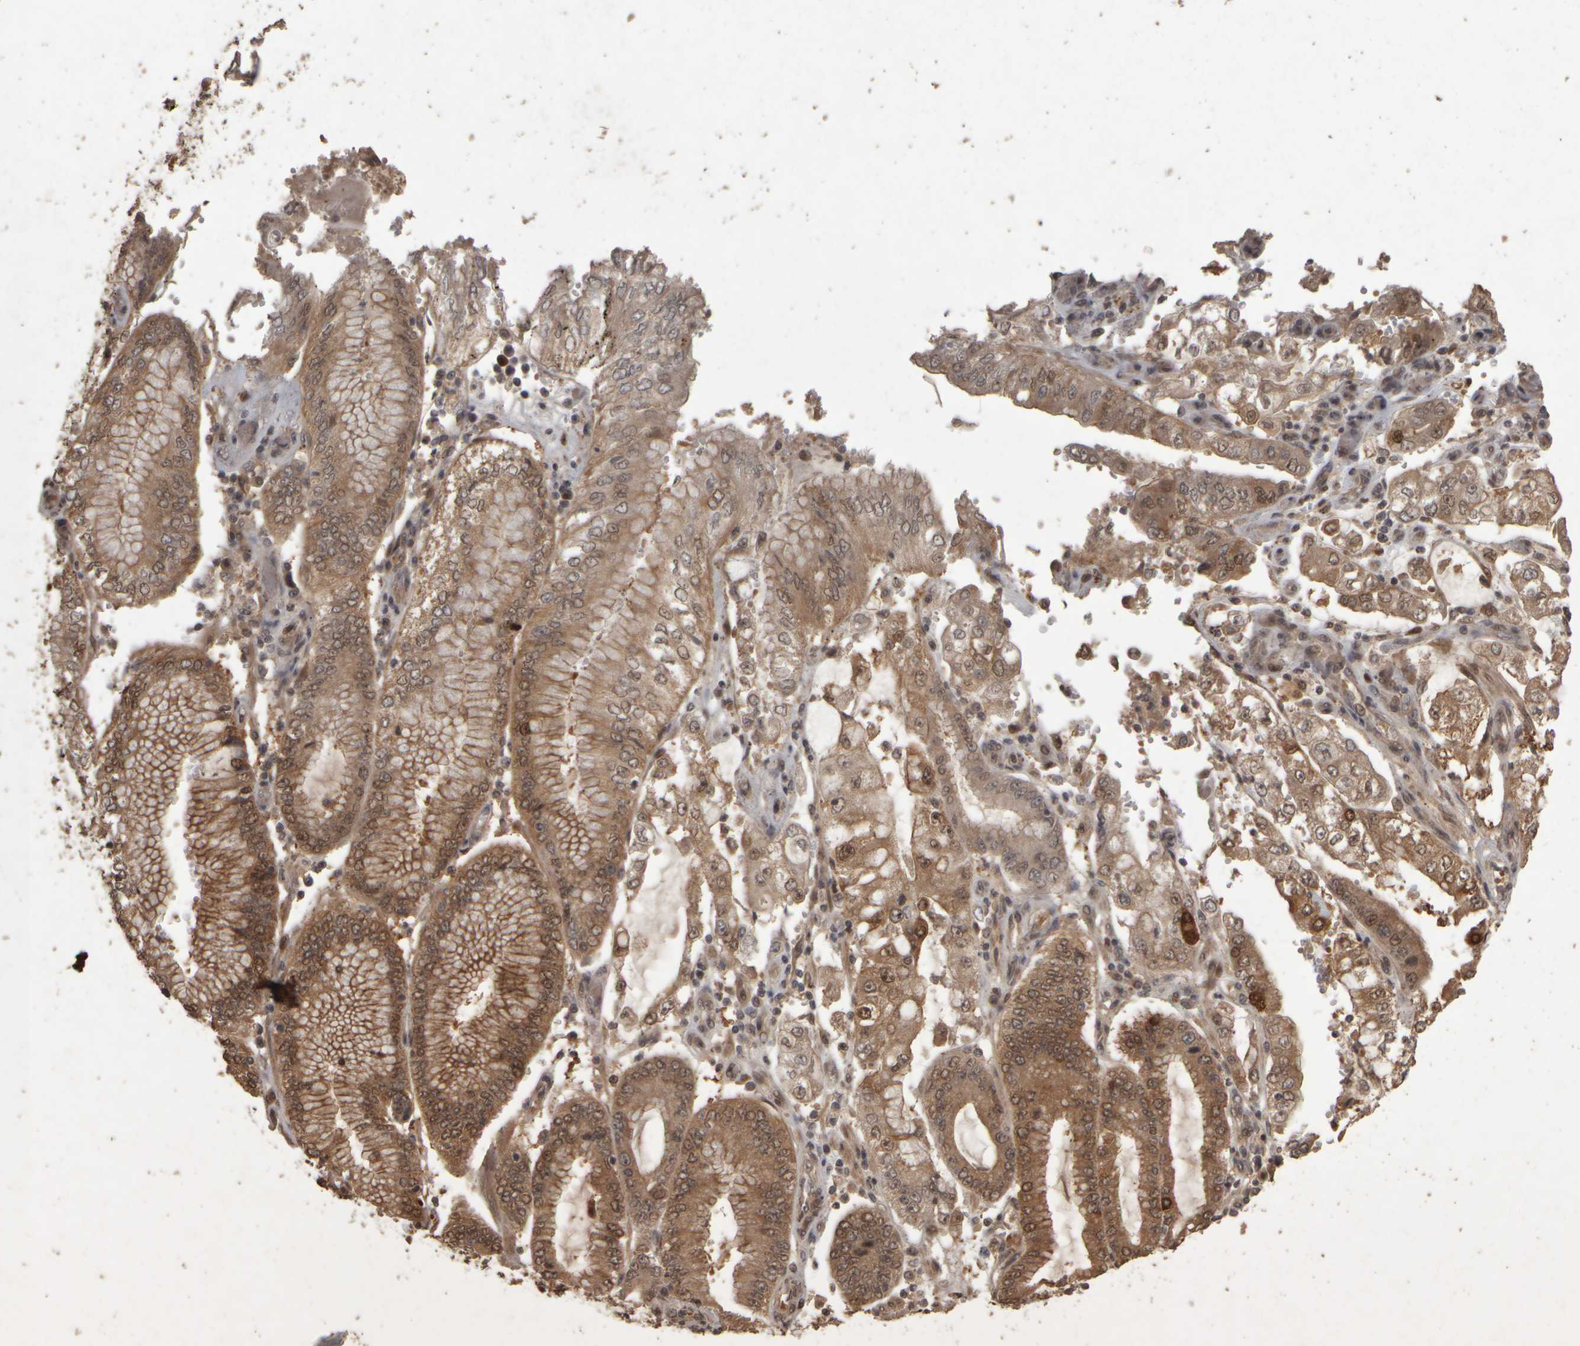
{"staining": {"intensity": "moderate", "quantity": ">75%", "location": "cytoplasmic/membranous,nuclear"}, "tissue": "stomach cancer", "cell_type": "Tumor cells", "image_type": "cancer", "snomed": [{"axis": "morphology", "description": "Adenocarcinoma, NOS"}, {"axis": "topography", "description": "Stomach"}], "caption": "The micrograph shows staining of stomach cancer, revealing moderate cytoplasmic/membranous and nuclear protein staining (brown color) within tumor cells.", "gene": "ACO1", "patient": {"sex": "male", "age": 76}}